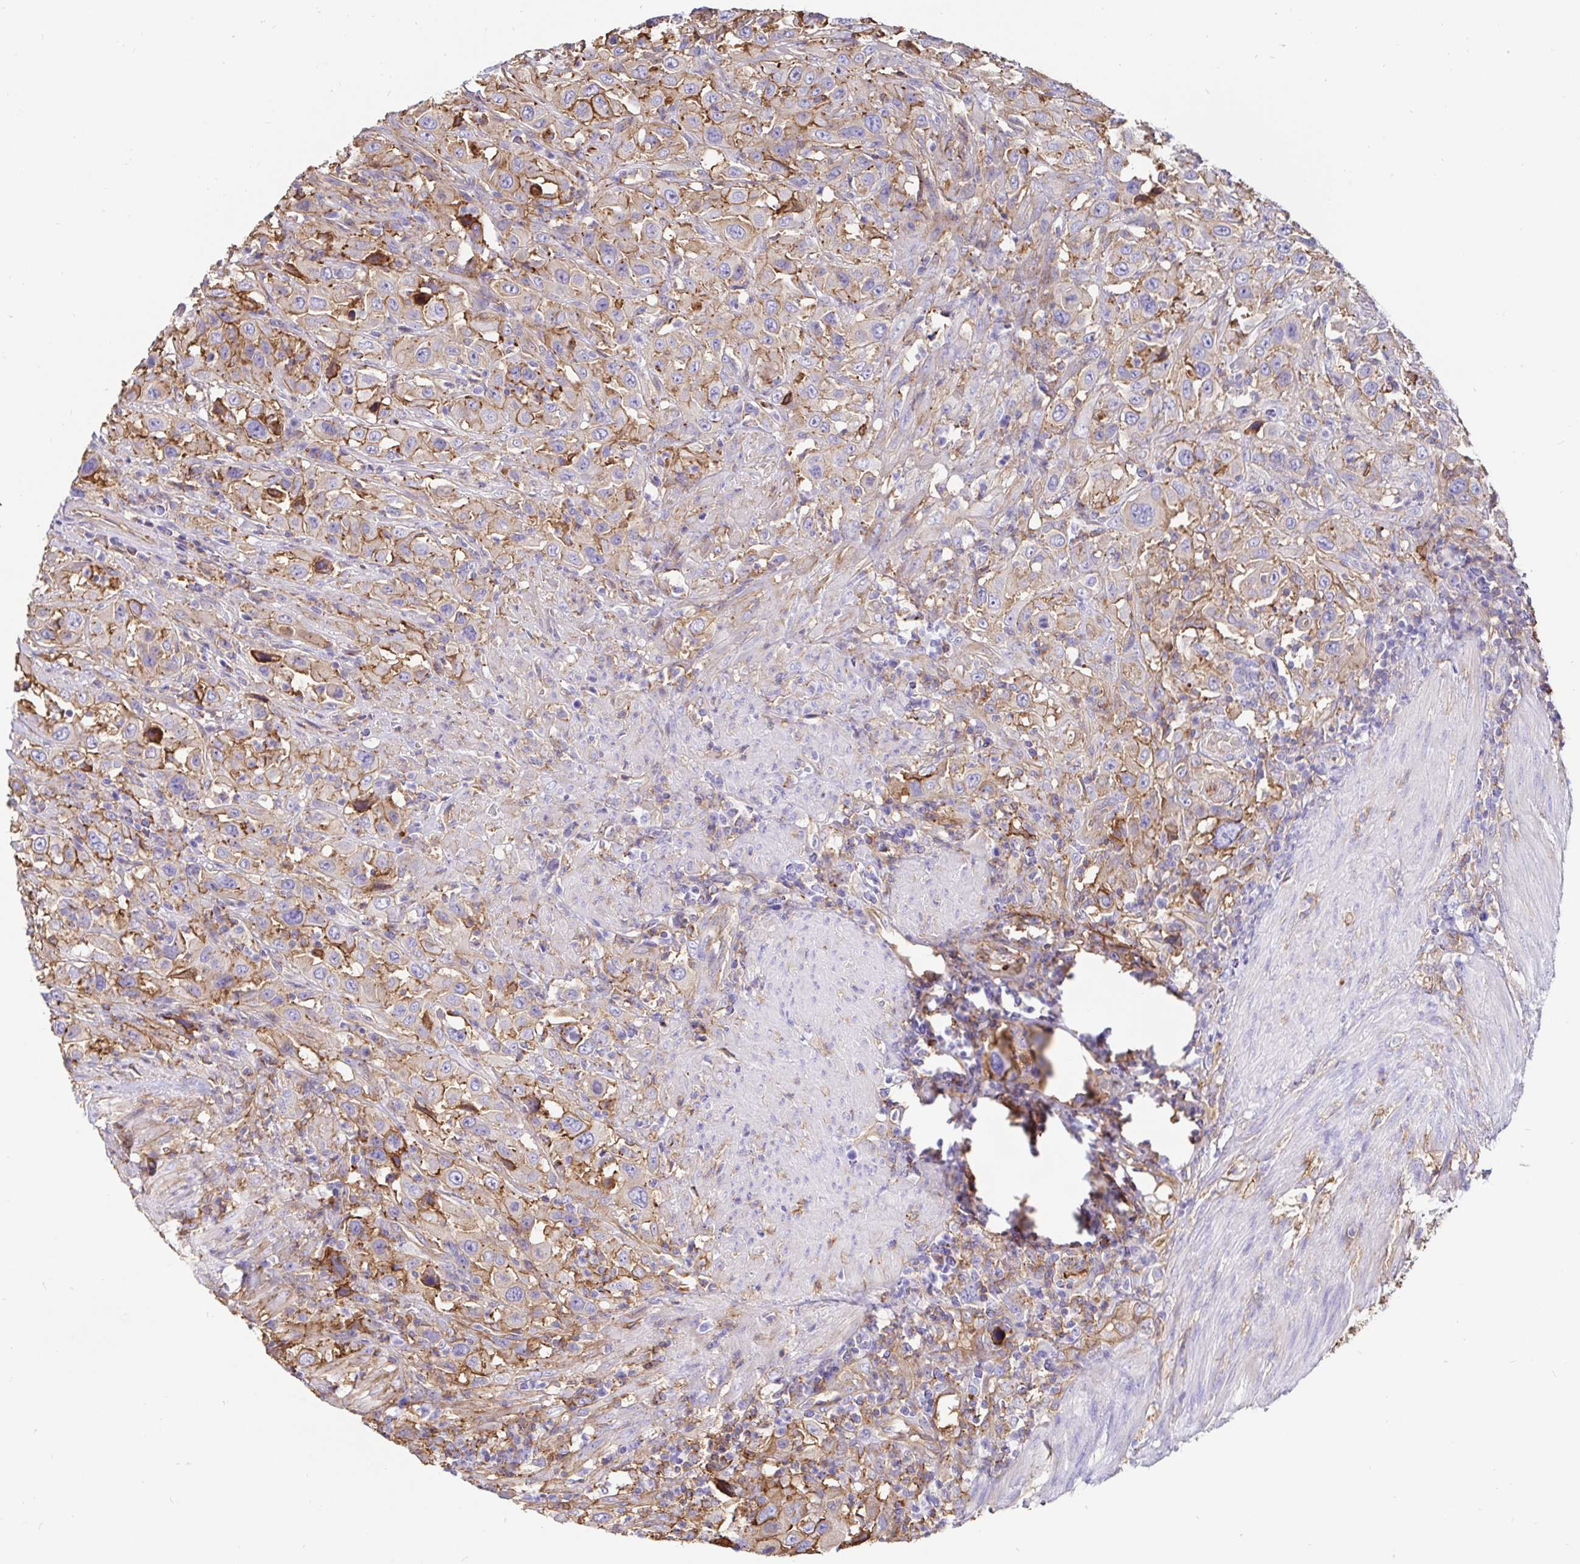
{"staining": {"intensity": "moderate", "quantity": "<25%", "location": "cytoplasmic/membranous"}, "tissue": "urothelial cancer", "cell_type": "Tumor cells", "image_type": "cancer", "snomed": [{"axis": "morphology", "description": "Urothelial carcinoma, High grade"}, {"axis": "topography", "description": "Urinary bladder"}], "caption": "DAB immunohistochemical staining of human urothelial cancer exhibits moderate cytoplasmic/membranous protein staining in about <25% of tumor cells.", "gene": "ANXA2", "patient": {"sex": "male", "age": 61}}